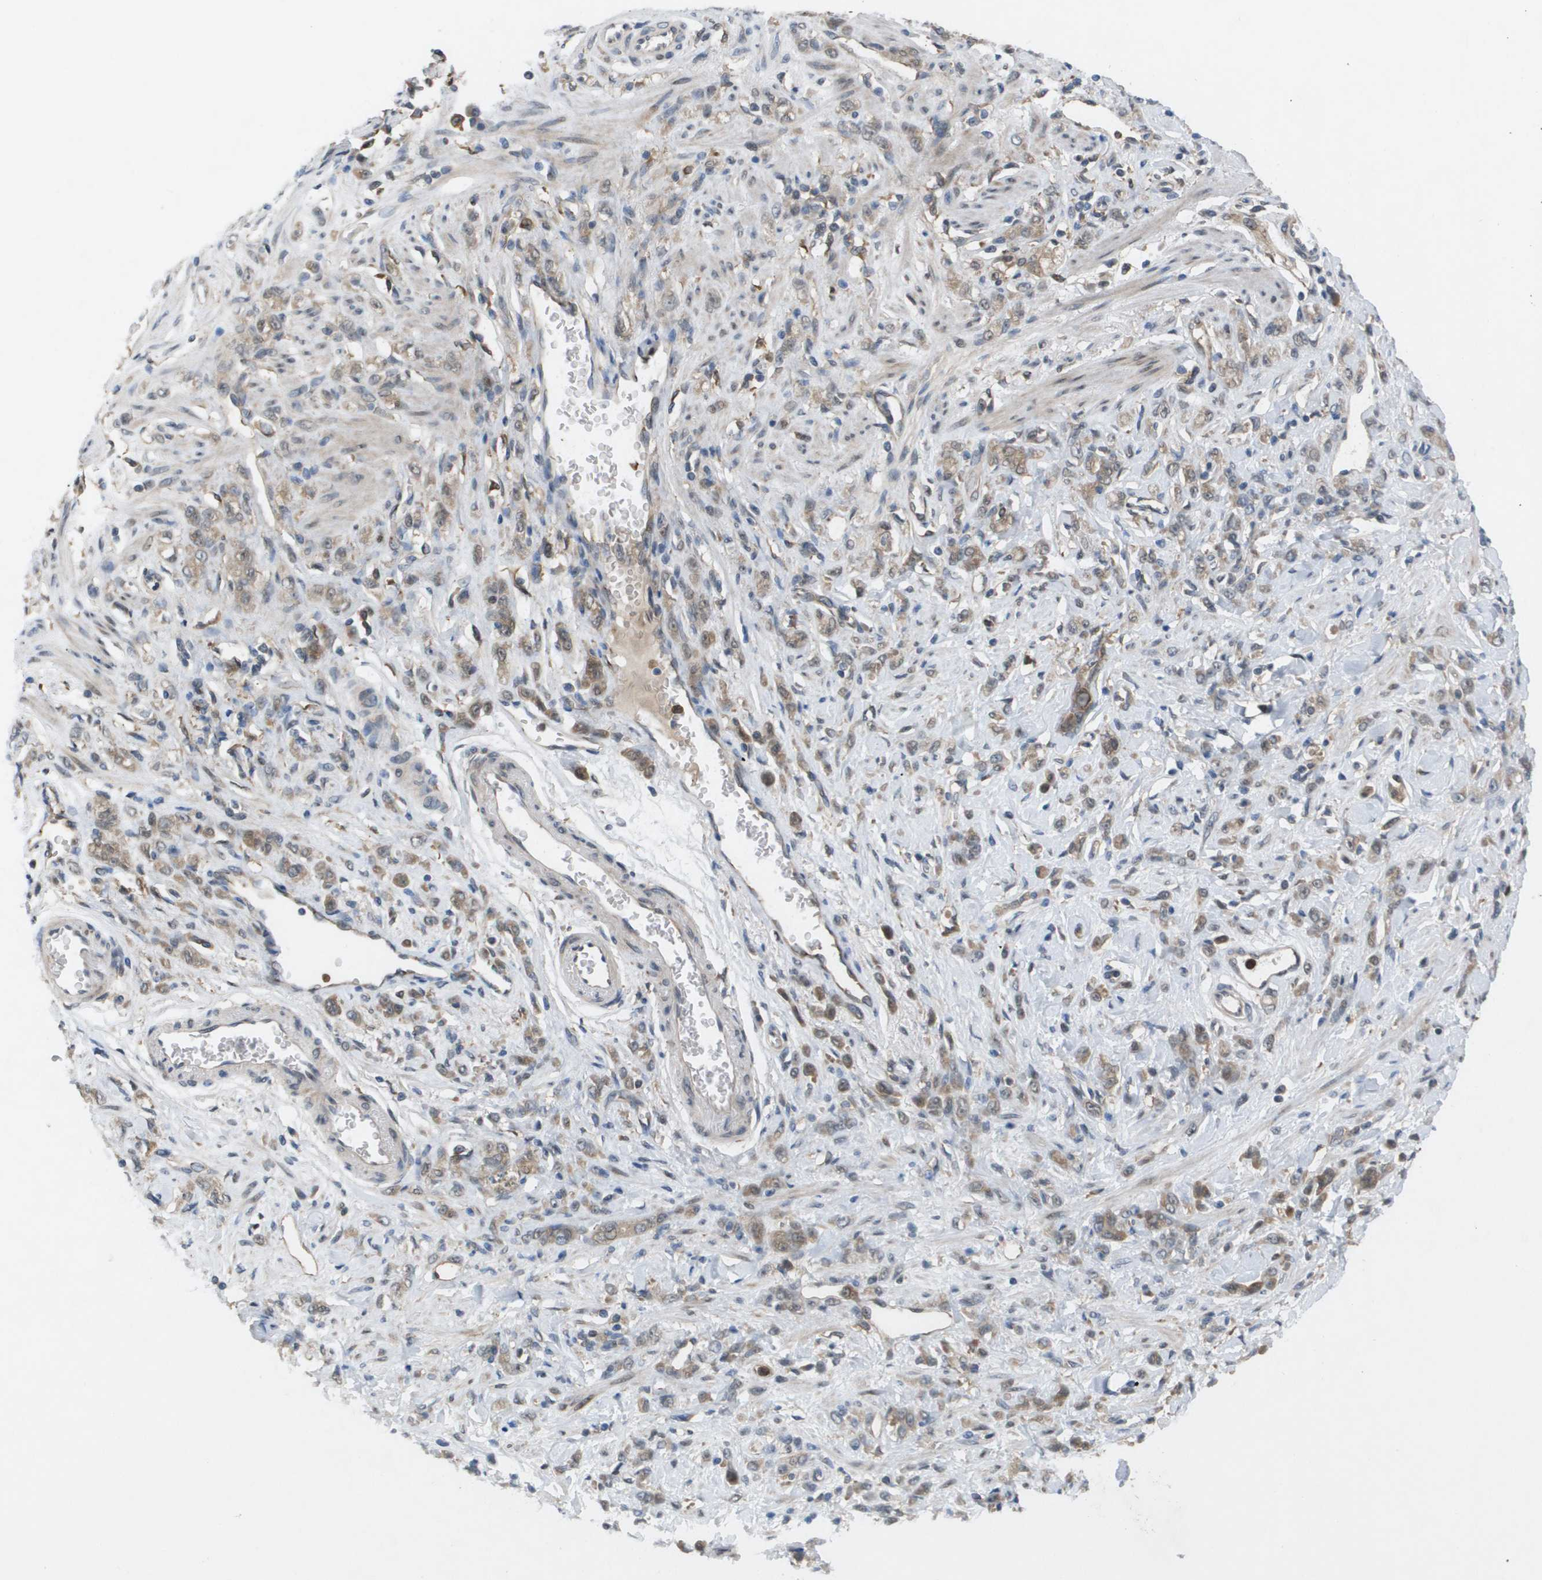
{"staining": {"intensity": "weak", "quantity": ">75%", "location": "cytoplasmic/membranous"}, "tissue": "stomach cancer", "cell_type": "Tumor cells", "image_type": "cancer", "snomed": [{"axis": "morphology", "description": "Normal tissue, NOS"}, {"axis": "morphology", "description": "Adenocarcinoma, NOS"}, {"axis": "topography", "description": "Stomach"}], "caption": "Approximately >75% of tumor cells in adenocarcinoma (stomach) reveal weak cytoplasmic/membranous protein positivity as visualized by brown immunohistochemical staining.", "gene": "PALD1", "patient": {"sex": "male", "age": 82}}